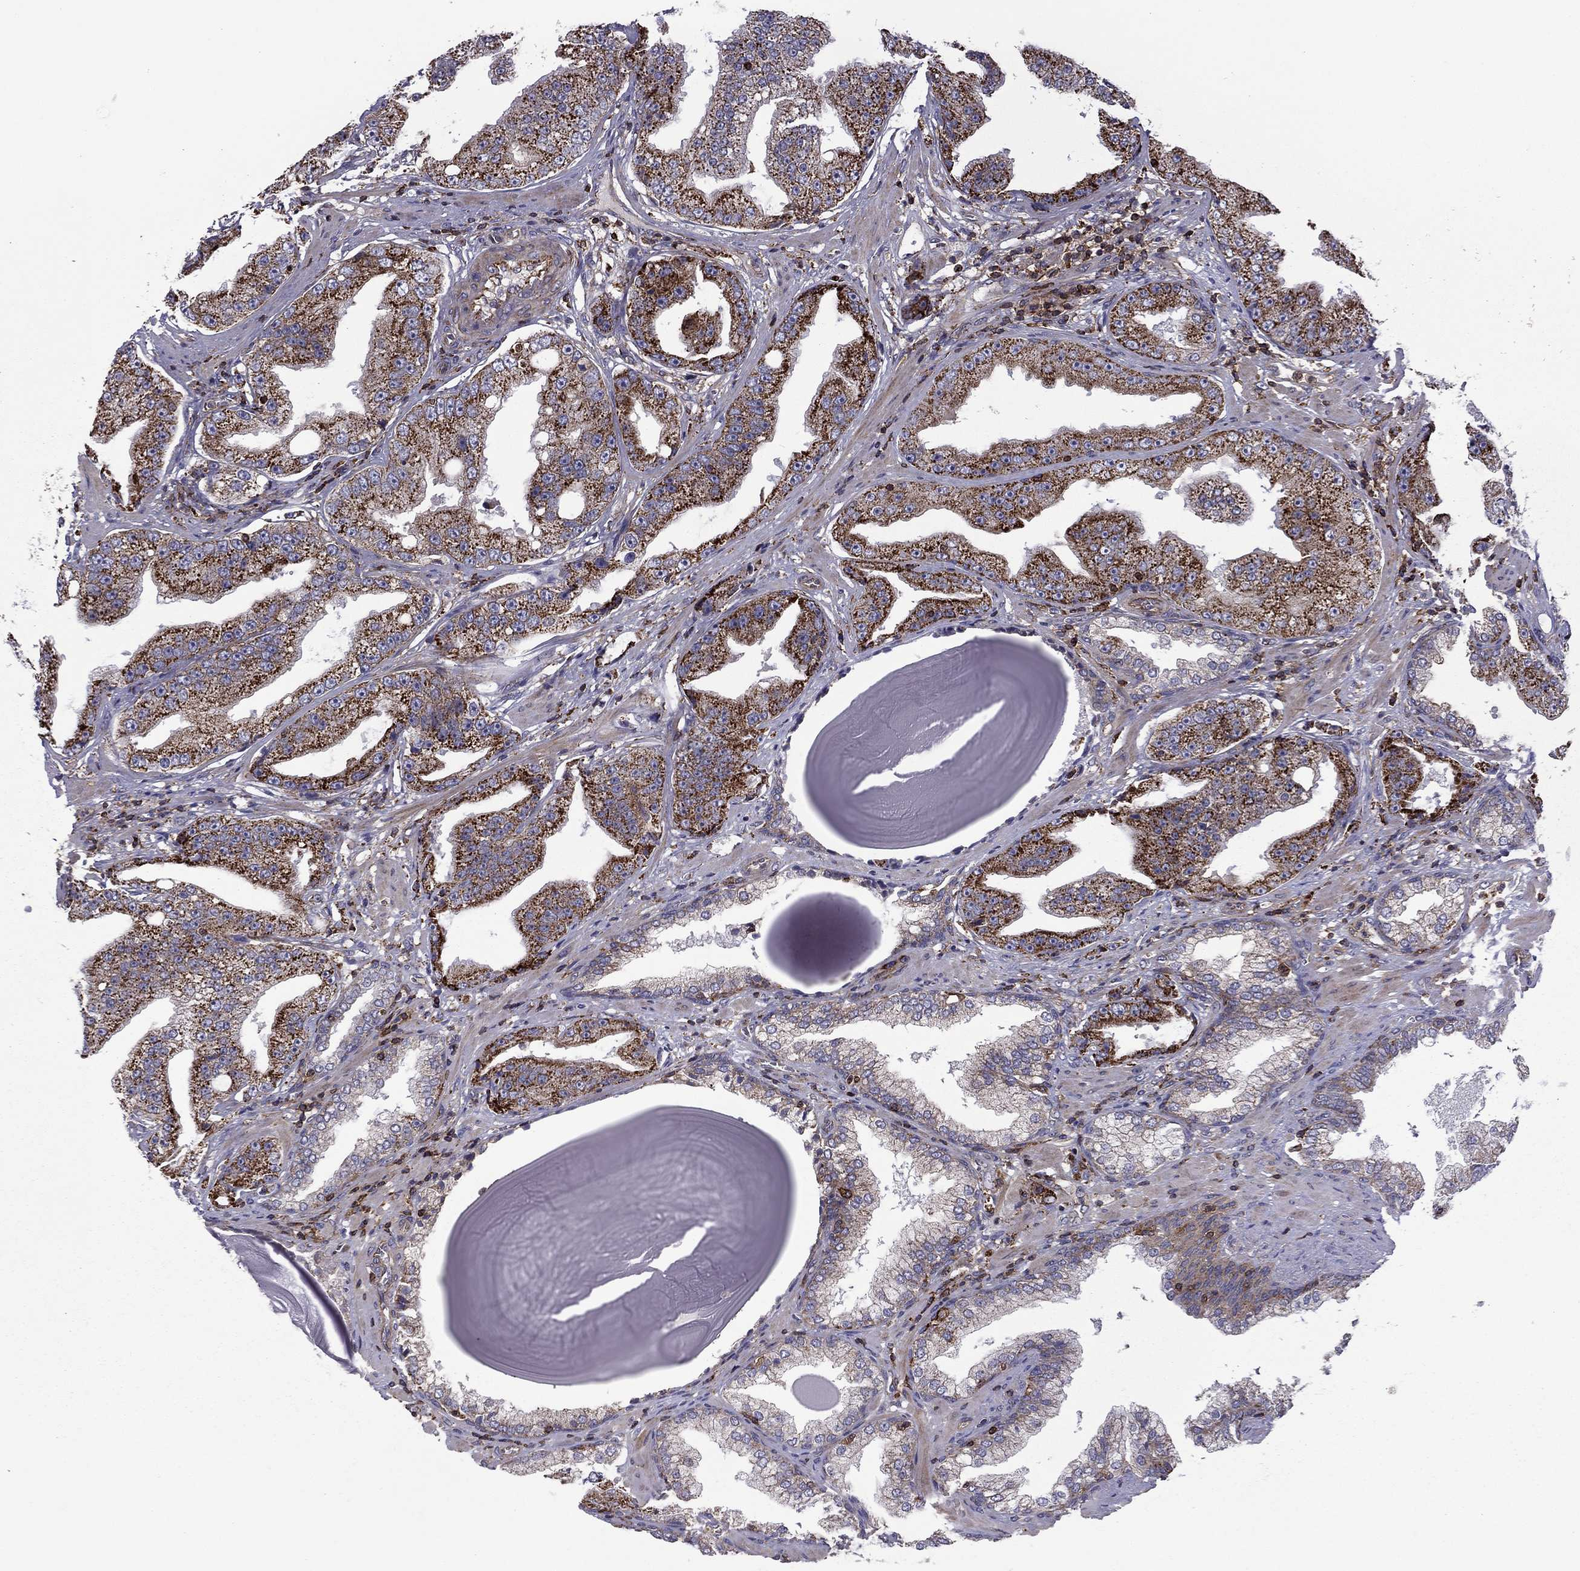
{"staining": {"intensity": "strong", "quantity": "25%-75%", "location": "cytoplasmic/membranous"}, "tissue": "prostate cancer", "cell_type": "Tumor cells", "image_type": "cancer", "snomed": [{"axis": "morphology", "description": "Adenocarcinoma, Low grade"}, {"axis": "topography", "description": "Prostate"}], "caption": "Human prostate cancer (adenocarcinoma (low-grade)) stained with a brown dye shows strong cytoplasmic/membranous positive positivity in approximately 25%-75% of tumor cells.", "gene": "ALG6", "patient": {"sex": "male", "age": 62}}